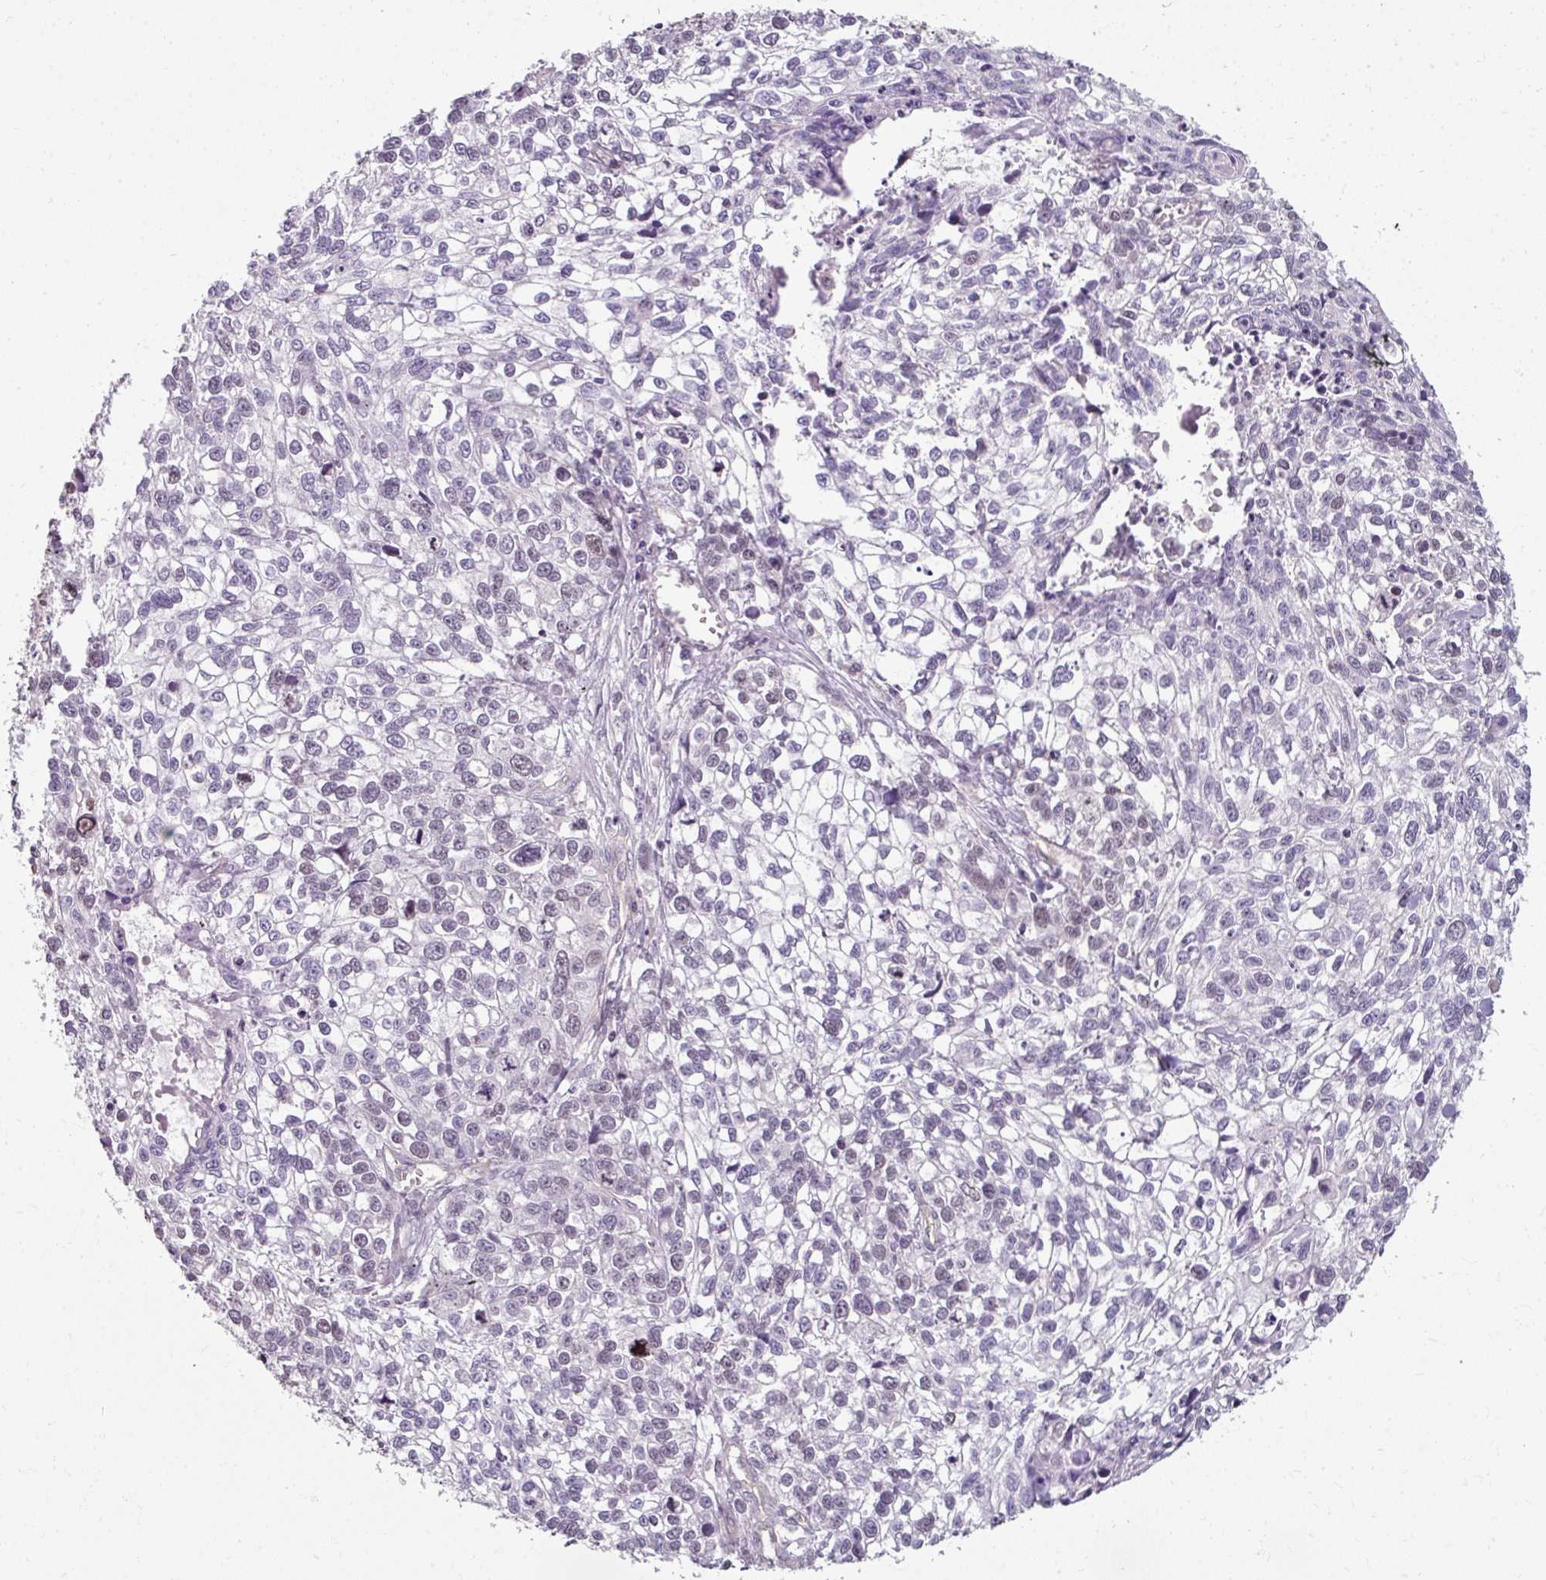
{"staining": {"intensity": "moderate", "quantity": "<25%", "location": "nuclear"}, "tissue": "lung cancer", "cell_type": "Tumor cells", "image_type": "cancer", "snomed": [{"axis": "morphology", "description": "Squamous cell carcinoma, NOS"}, {"axis": "topography", "description": "Lung"}], "caption": "Immunohistochemical staining of human squamous cell carcinoma (lung) exhibits moderate nuclear protein expression in approximately <25% of tumor cells. (DAB IHC with brightfield microscopy, high magnification).", "gene": "C19orf33", "patient": {"sex": "male", "age": 74}}